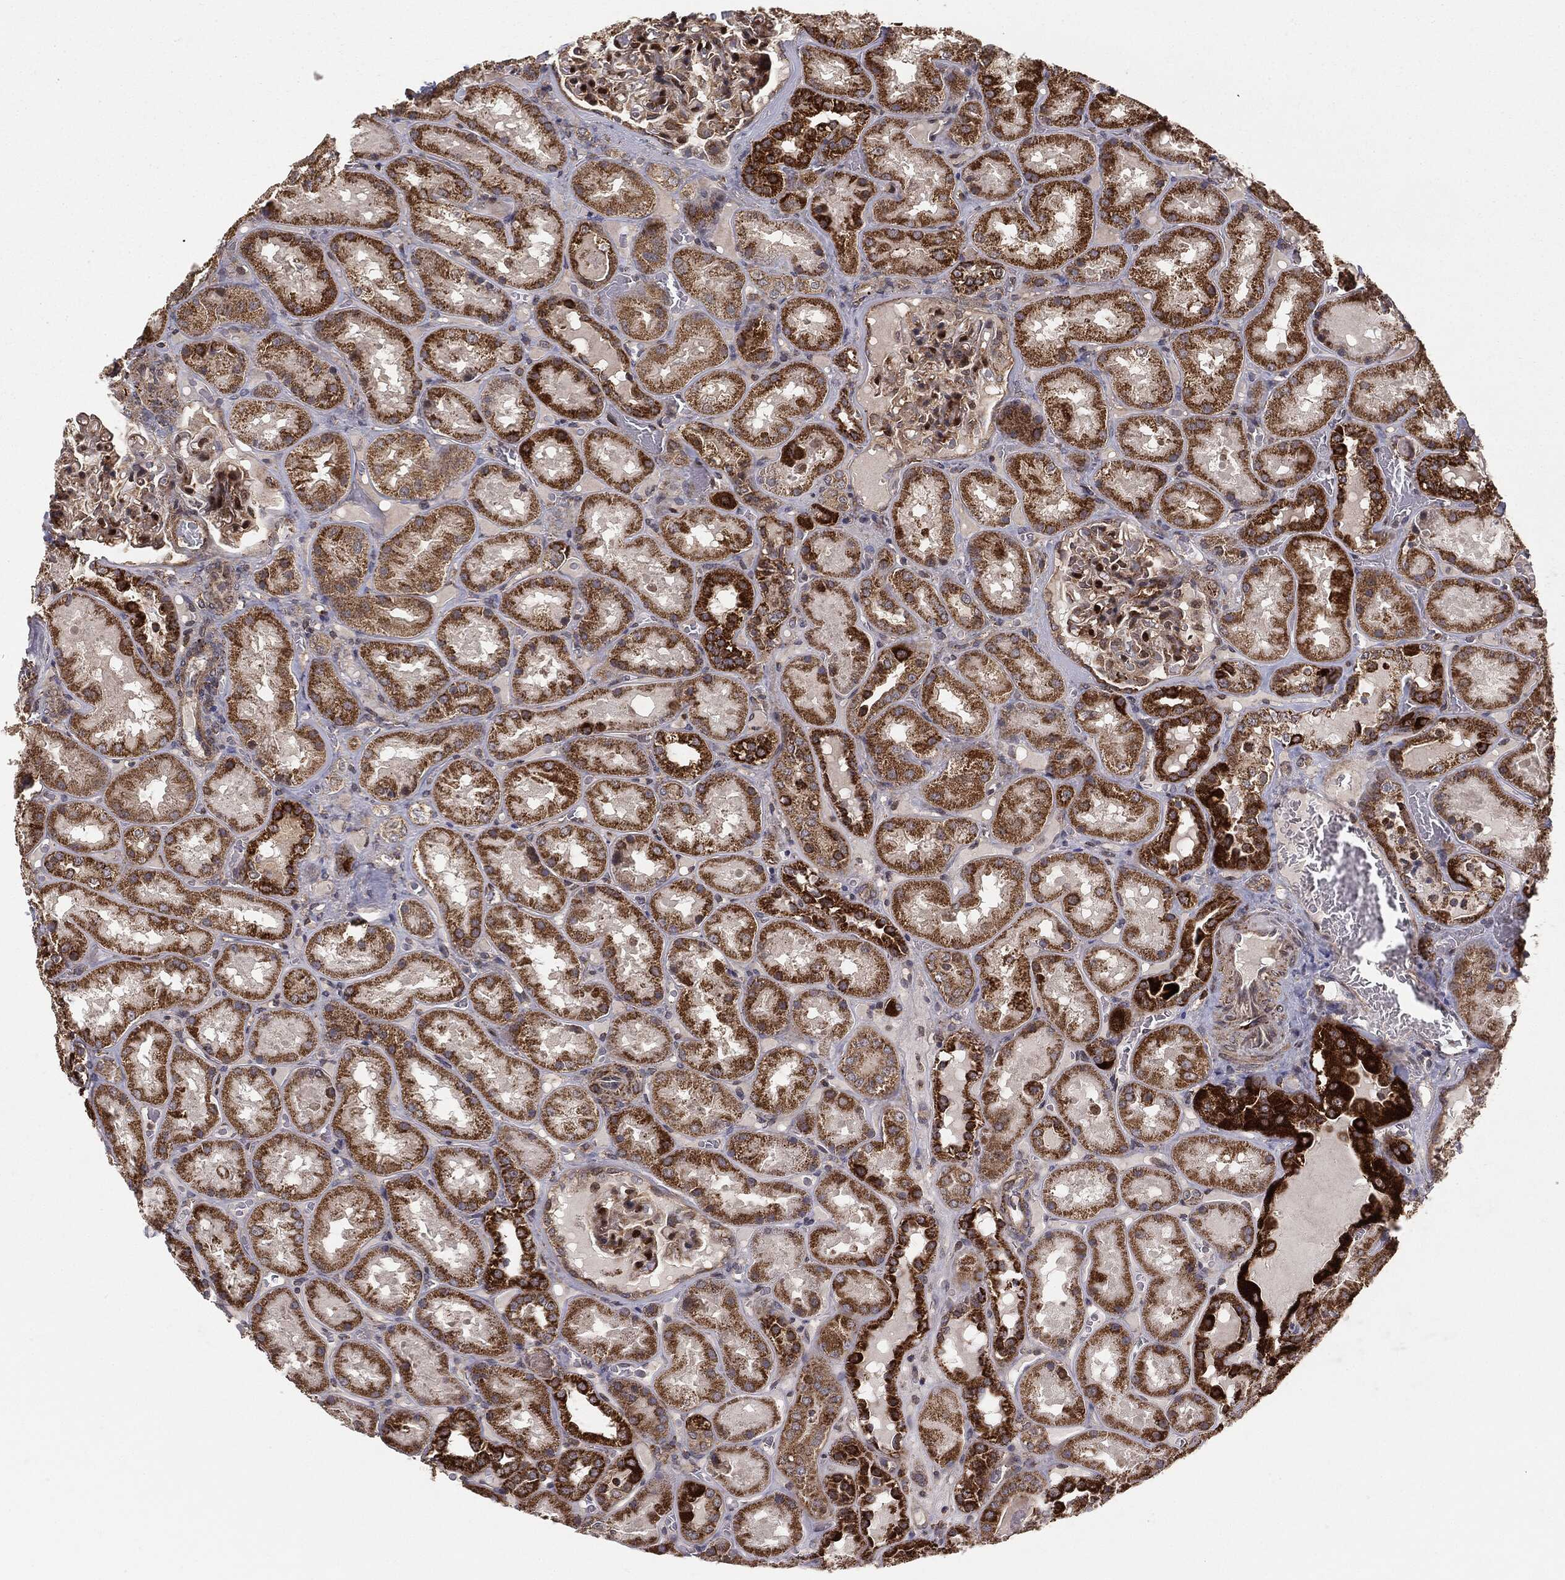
{"staining": {"intensity": "moderate", "quantity": "<25%", "location": "cytoplasmic/membranous"}, "tissue": "kidney", "cell_type": "Cells in glomeruli", "image_type": "normal", "snomed": [{"axis": "morphology", "description": "Normal tissue, NOS"}, {"axis": "topography", "description": "Kidney"}], "caption": "The immunohistochemical stain labels moderate cytoplasmic/membranous expression in cells in glomeruli of unremarkable kidney. The protein of interest is shown in brown color, while the nuclei are stained blue.", "gene": "MTOR", "patient": {"sex": "male", "age": 73}}